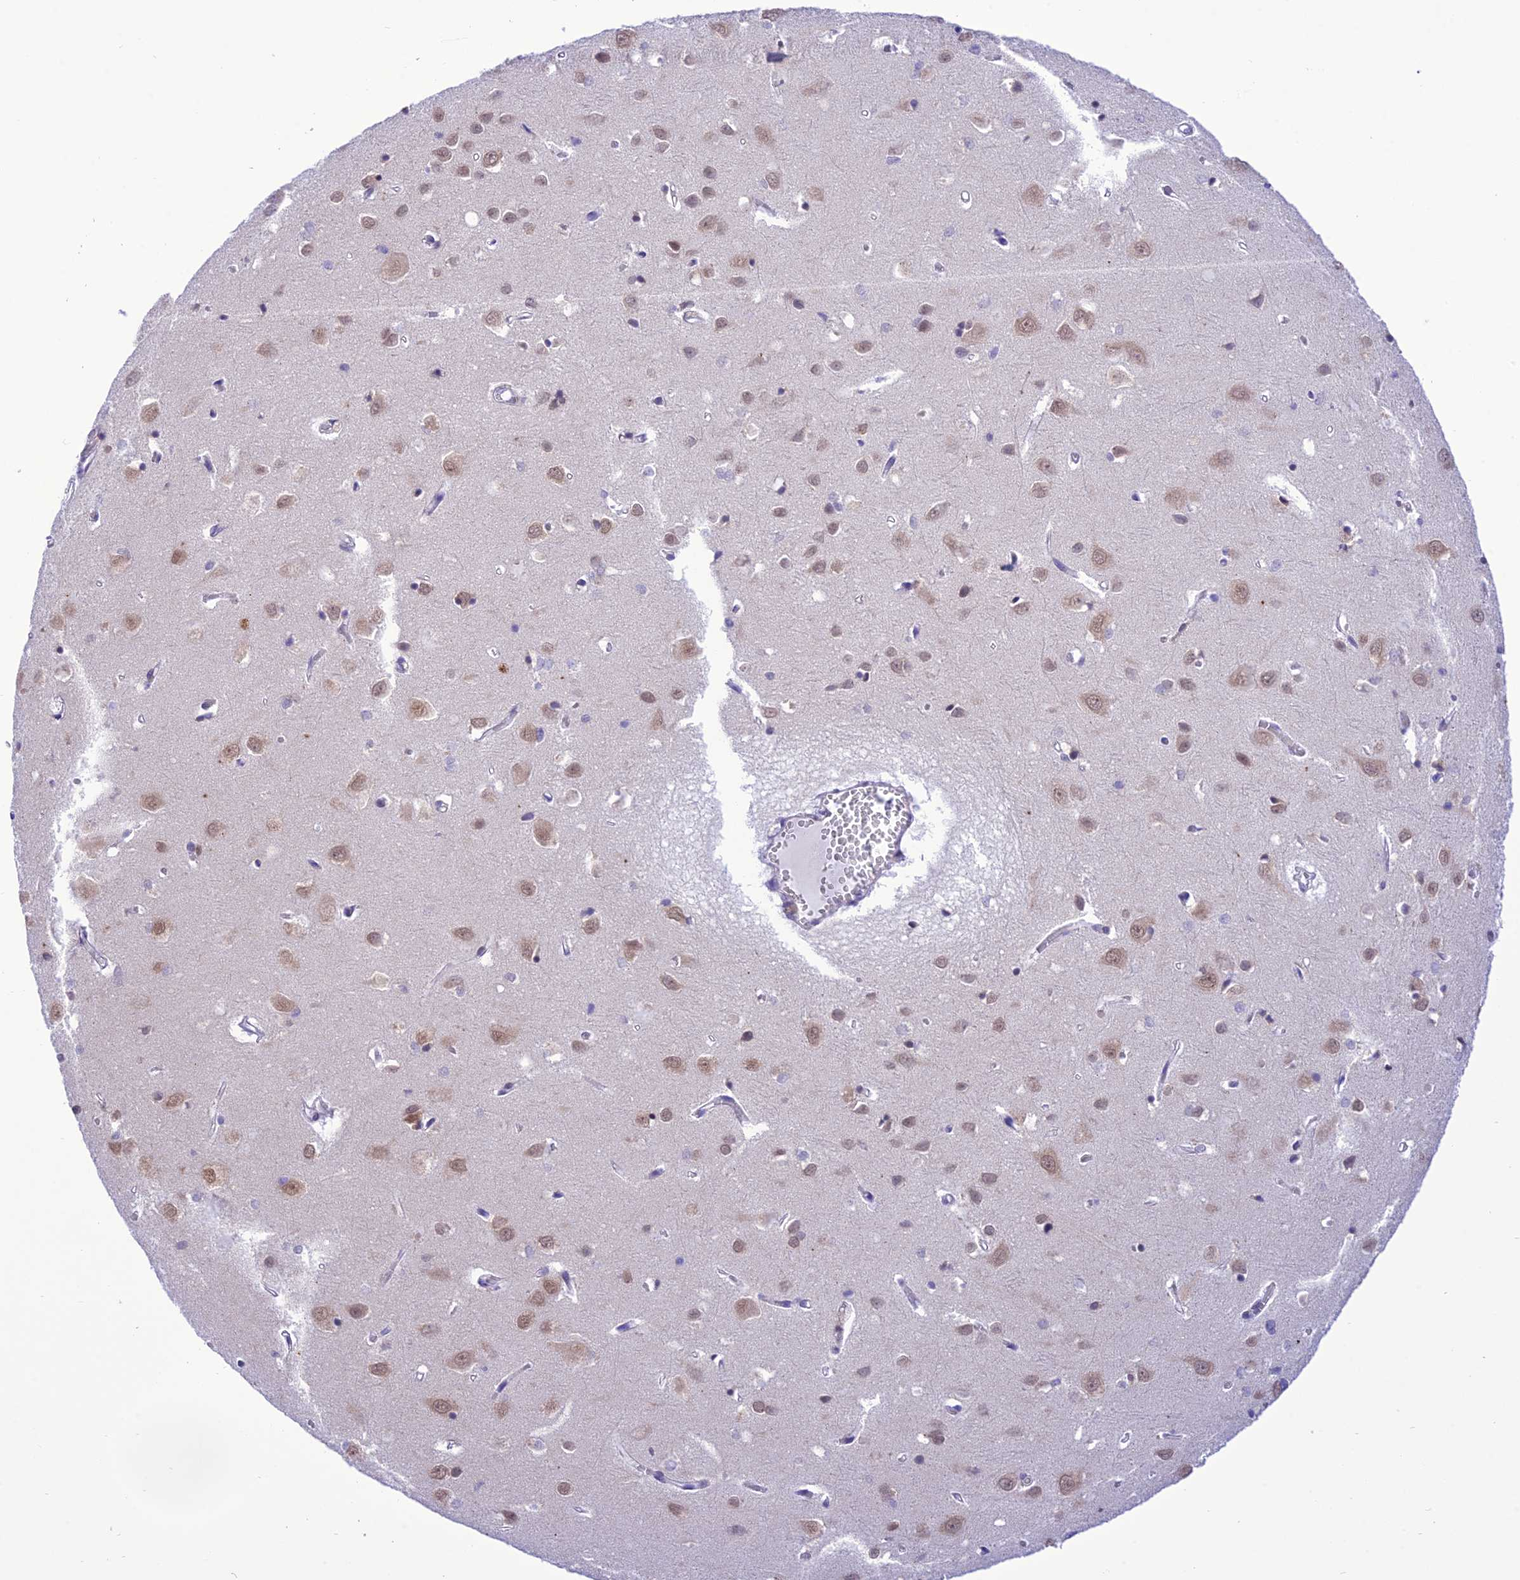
{"staining": {"intensity": "negative", "quantity": "none", "location": "none"}, "tissue": "cerebral cortex", "cell_type": "Endothelial cells", "image_type": "normal", "snomed": [{"axis": "morphology", "description": "Normal tissue, NOS"}, {"axis": "topography", "description": "Cerebral cortex"}], "caption": "This is an immunohistochemistry (IHC) histopathology image of normal human cerebral cortex. There is no expression in endothelial cells.", "gene": "RNF126", "patient": {"sex": "female", "age": 64}}